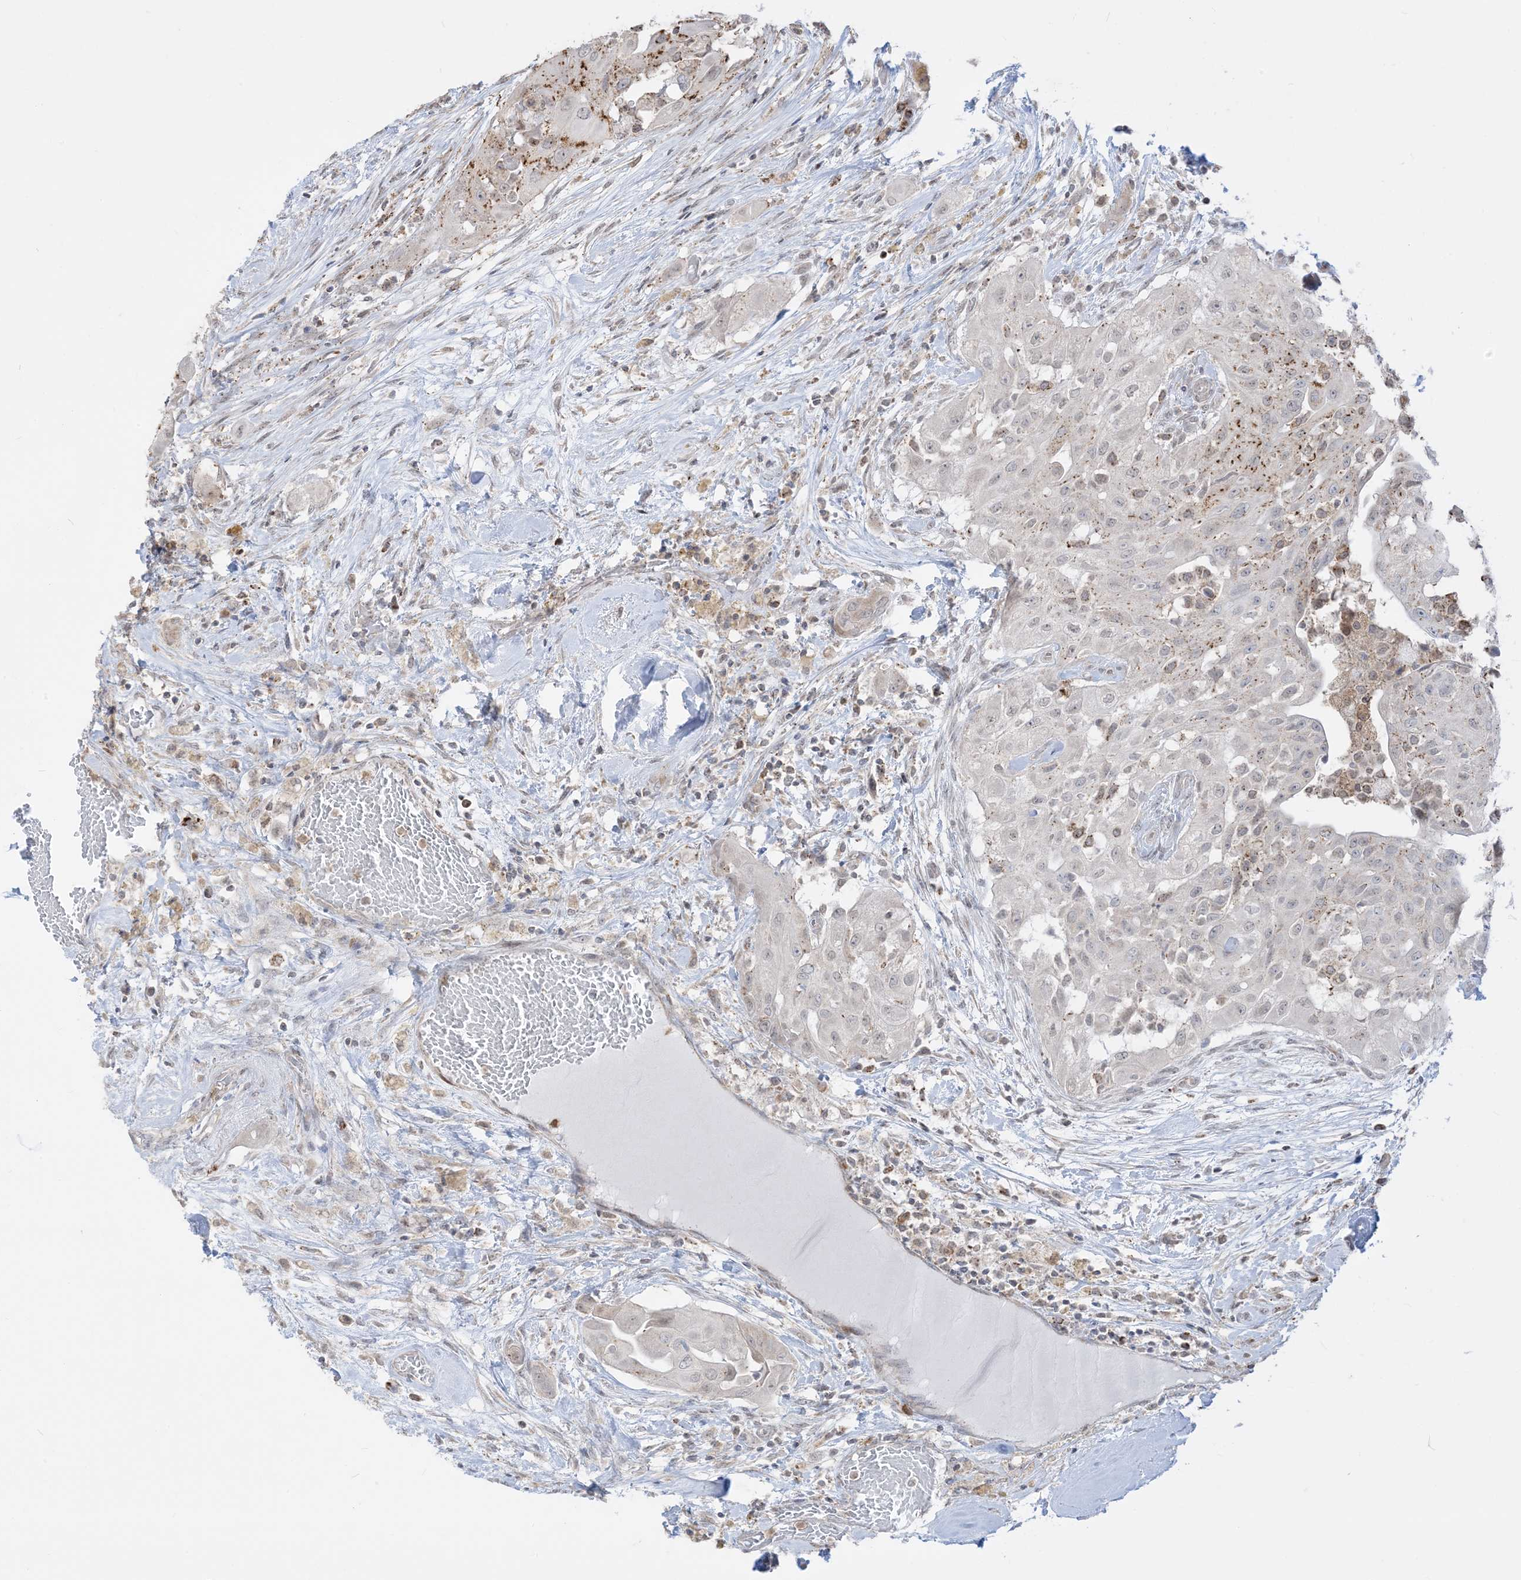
{"staining": {"intensity": "negative", "quantity": "none", "location": "none"}, "tissue": "thyroid cancer", "cell_type": "Tumor cells", "image_type": "cancer", "snomed": [{"axis": "morphology", "description": "Papillary adenocarcinoma, NOS"}, {"axis": "topography", "description": "Thyroid gland"}], "caption": "A photomicrograph of human thyroid cancer is negative for staining in tumor cells.", "gene": "KANSL3", "patient": {"sex": "female", "age": 59}}